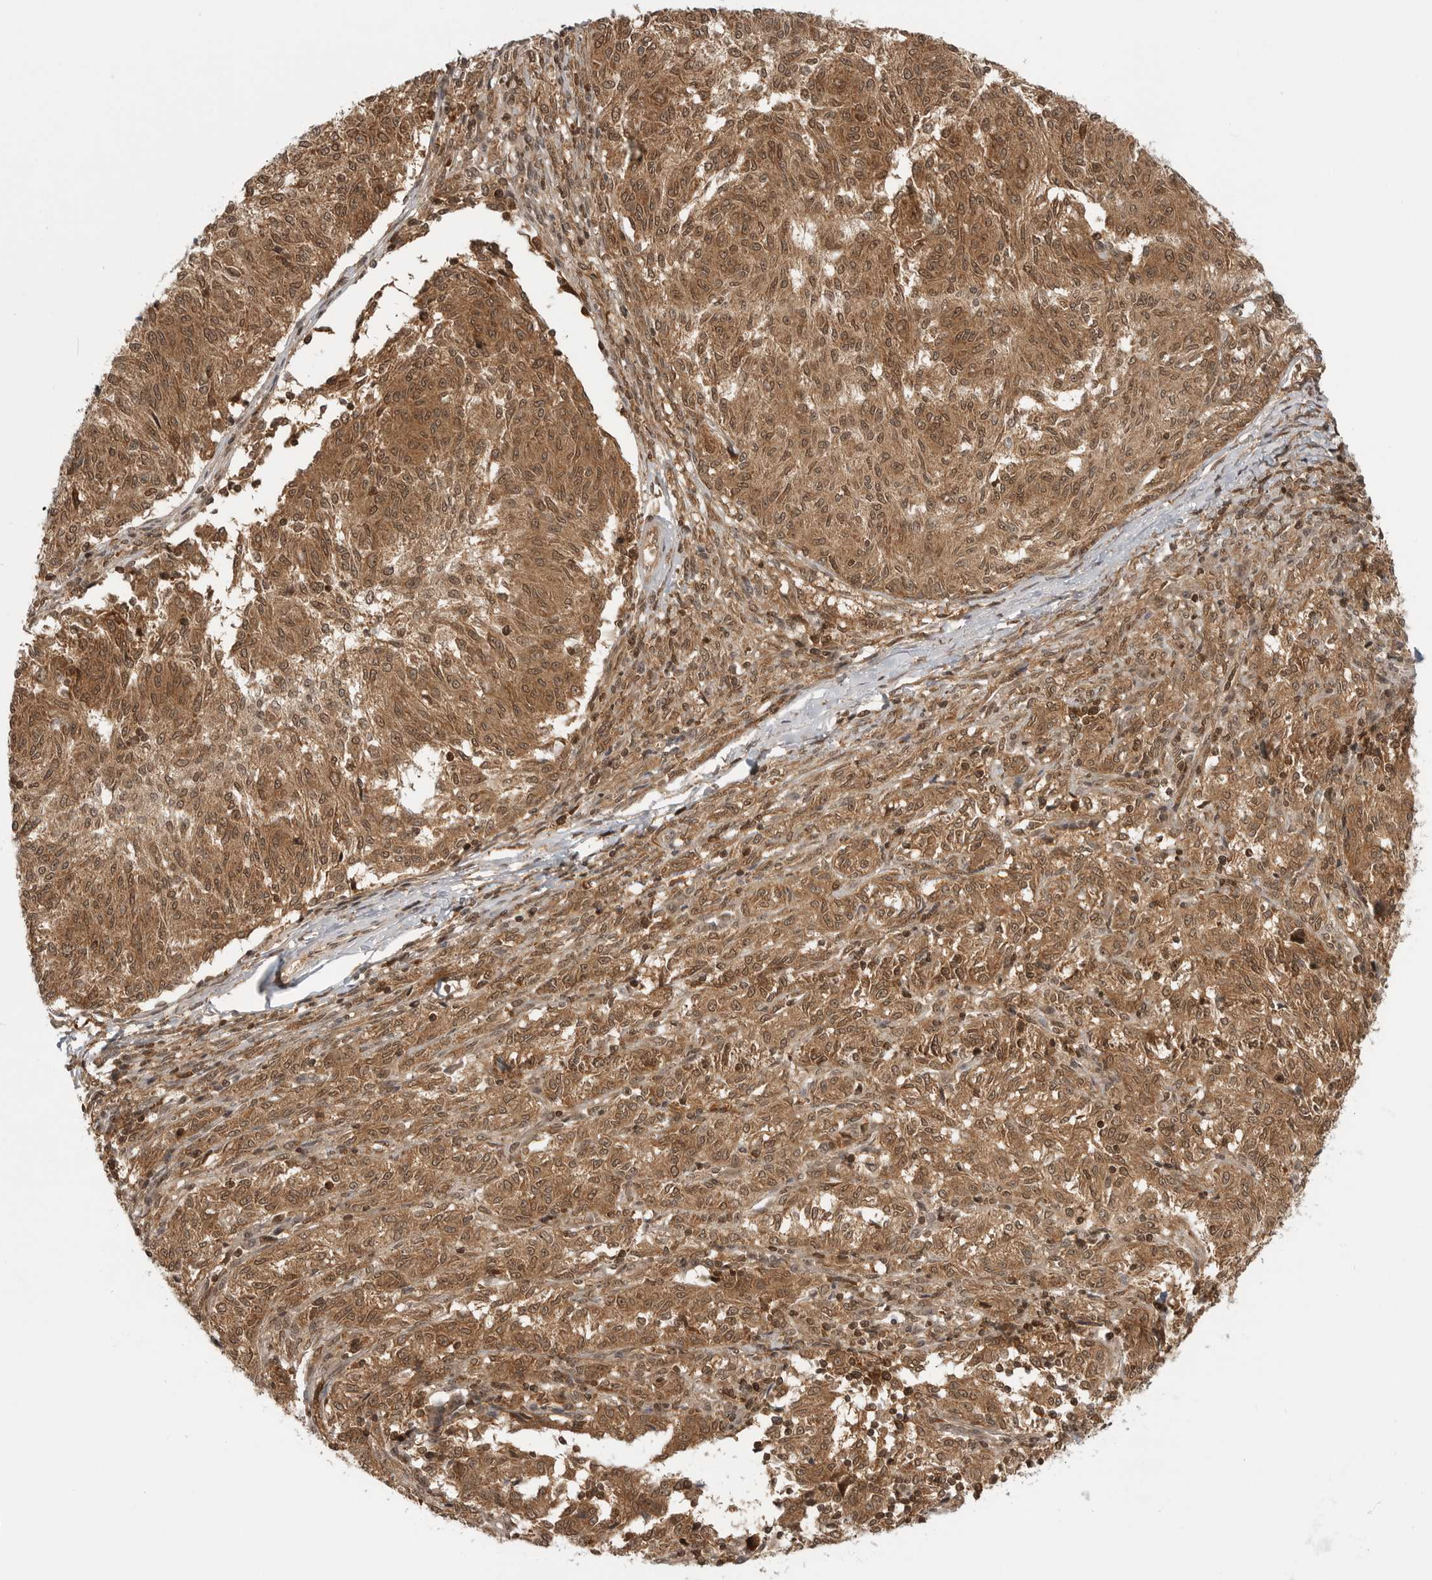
{"staining": {"intensity": "moderate", "quantity": ">75%", "location": "cytoplasmic/membranous,nuclear"}, "tissue": "melanoma", "cell_type": "Tumor cells", "image_type": "cancer", "snomed": [{"axis": "morphology", "description": "Malignant melanoma, NOS"}, {"axis": "topography", "description": "Skin"}], "caption": "Immunohistochemistry of malignant melanoma displays medium levels of moderate cytoplasmic/membranous and nuclear expression in about >75% of tumor cells.", "gene": "SZRD1", "patient": {"sex": "female", "age": 72}}